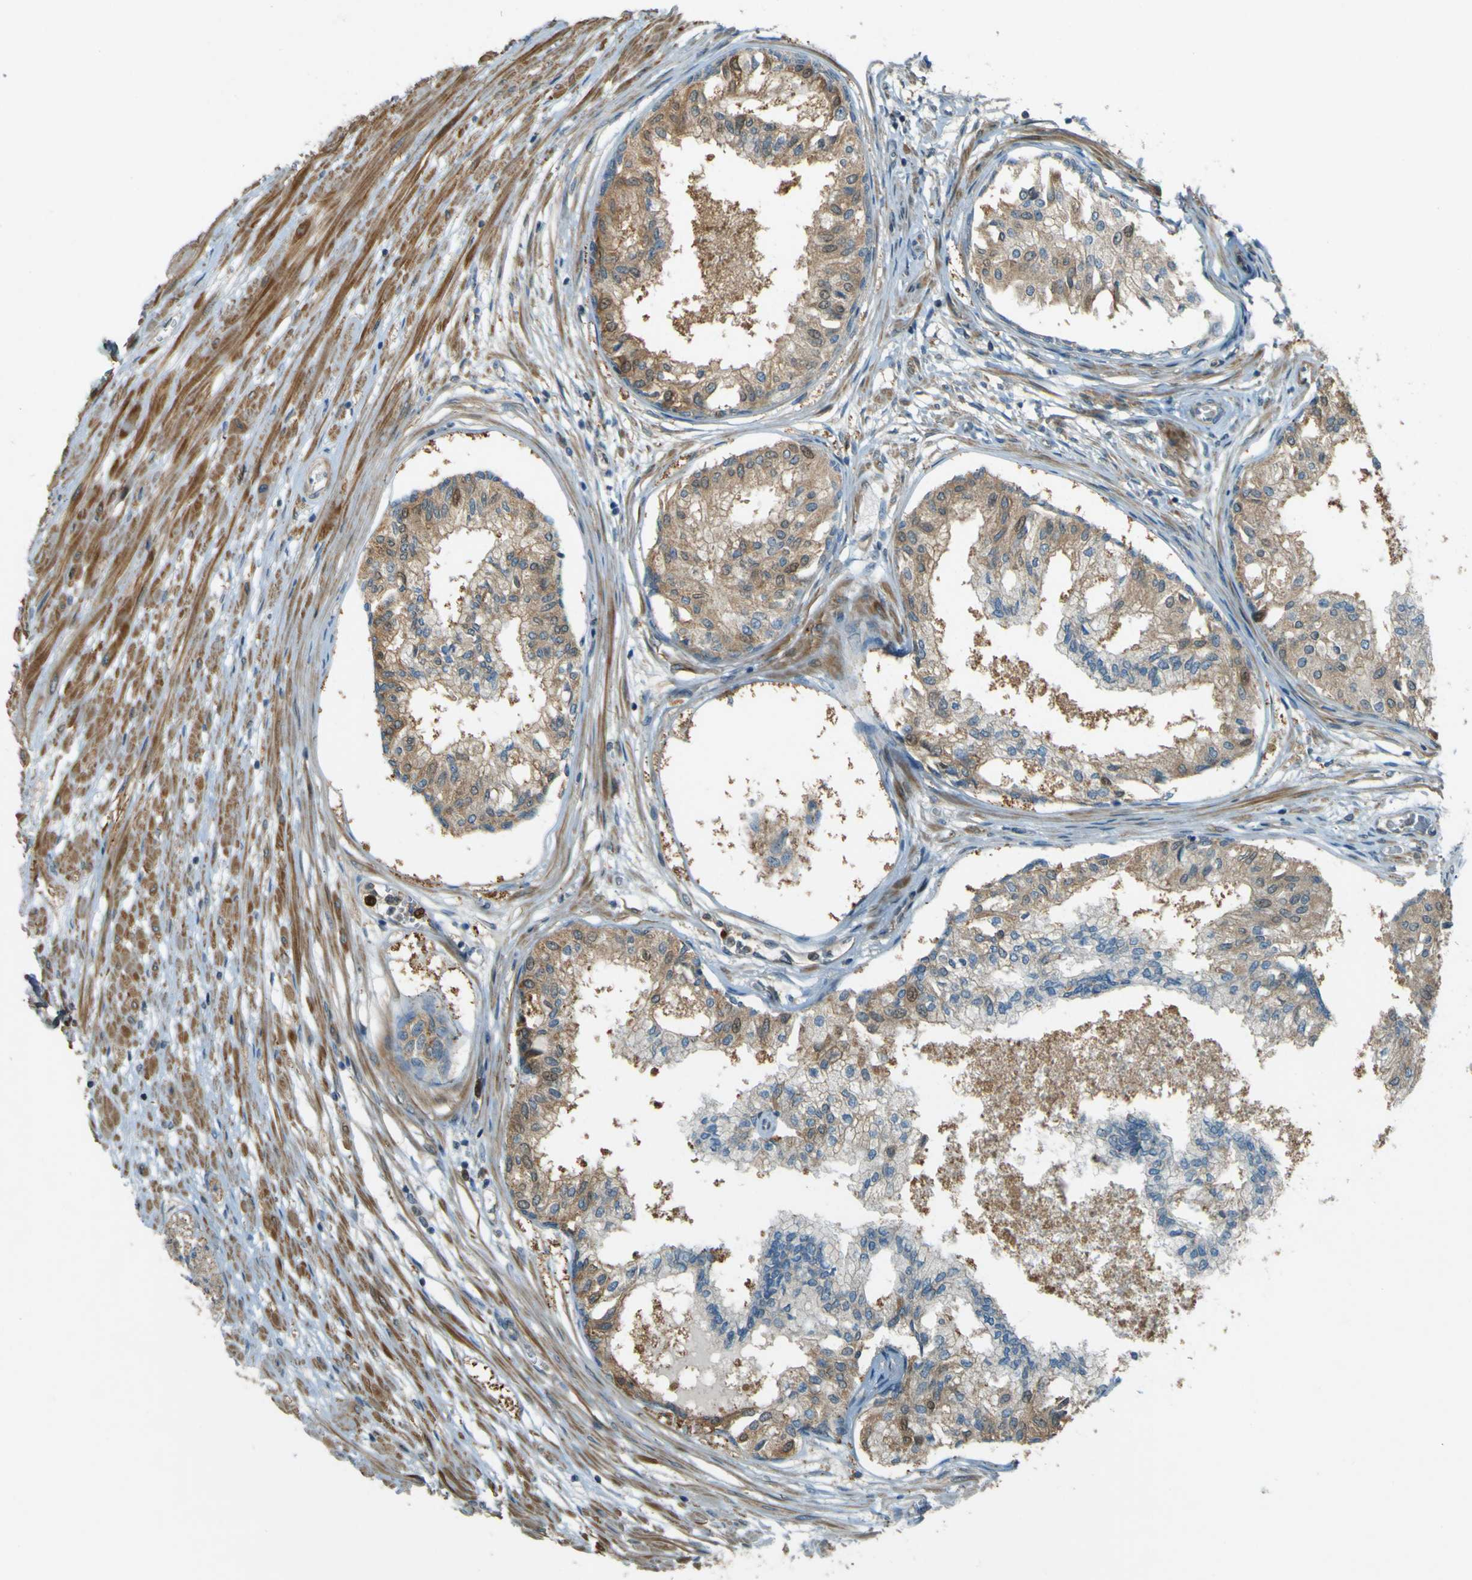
{"staining": {"intensity": "weak", "quantity": ">75%", "location": "cytoplasmic/membranous"}, "tissue": "prostate", "cell_type": "Glandular cells", "image_type": "normal", "snomed": [{"axis": "morphology", "description": "Normal tissue, NOS"}, {"axis": "topography", "description": "Prostate"}, {"axis": "topography", "description": "Seminal veicle"}], "caption": "The histopathology image reveals a brown stain indicating the presence of a protein in the cytoplasmic/membranous of glandular cells in prostate. The protein of interest is shown in brown color, while the nuclei are stained blue.", "gene": "LPCAT1", "patient": {"sex": "male", "age": 60}}